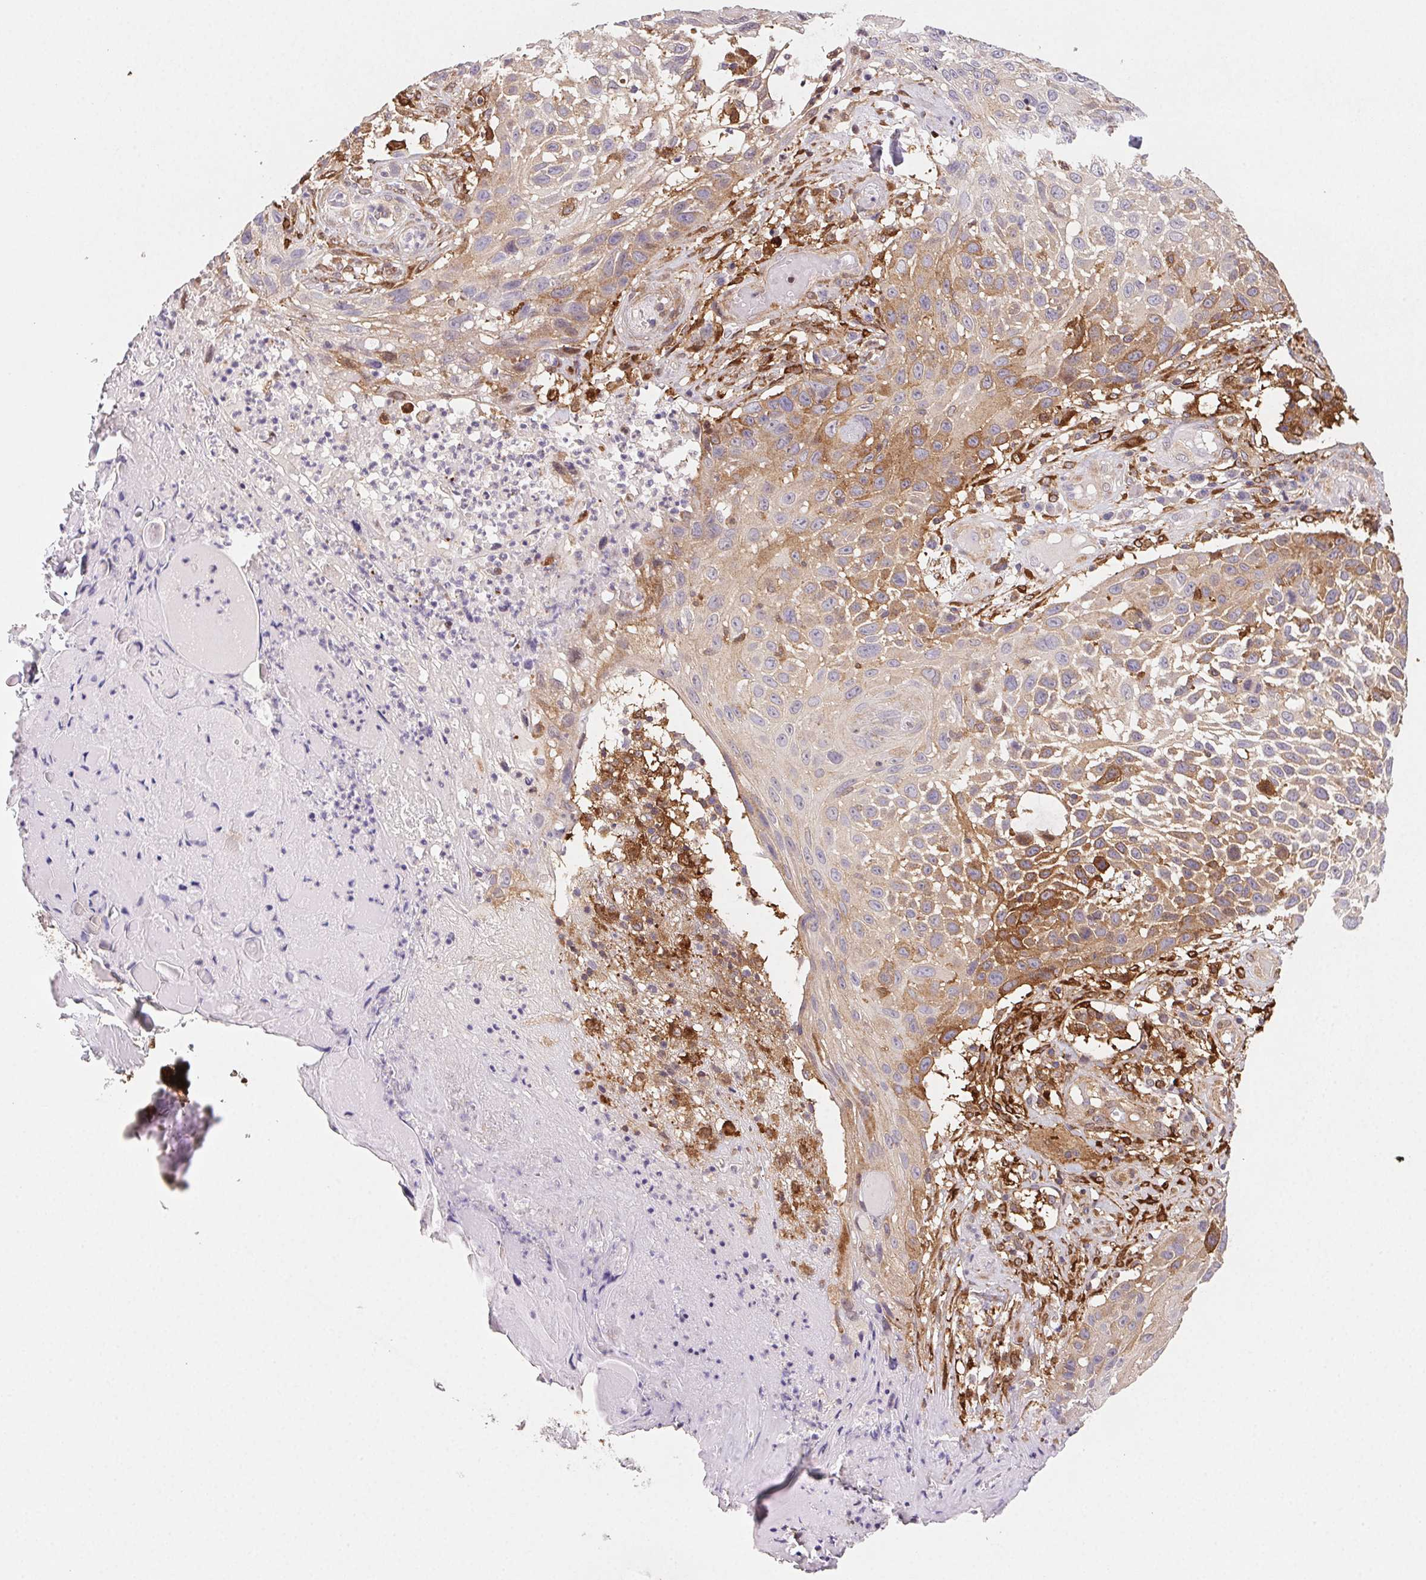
{"staining": {"intensity": "strong", "quantity": "<25%", "location": "cytoplasmic/membranous"}, "tissue": "skin cancer", "cell_type": "Tumor cells", "image_type": "cancer", "snomed": [{"axis": "morphology", "description": "Squamous cell carcinoma, NOS"}, {"axis": "topography", "description": "Skin"}], "caption": "This is an image of immunohistochemistry (IHC) staining of skin squamous cell carcinoma, which shows strong positivity in the cytoplasmic/membranous of tumor cells.", "gene": "GBP1", "patient": {"sex": "male", "age": 92}}